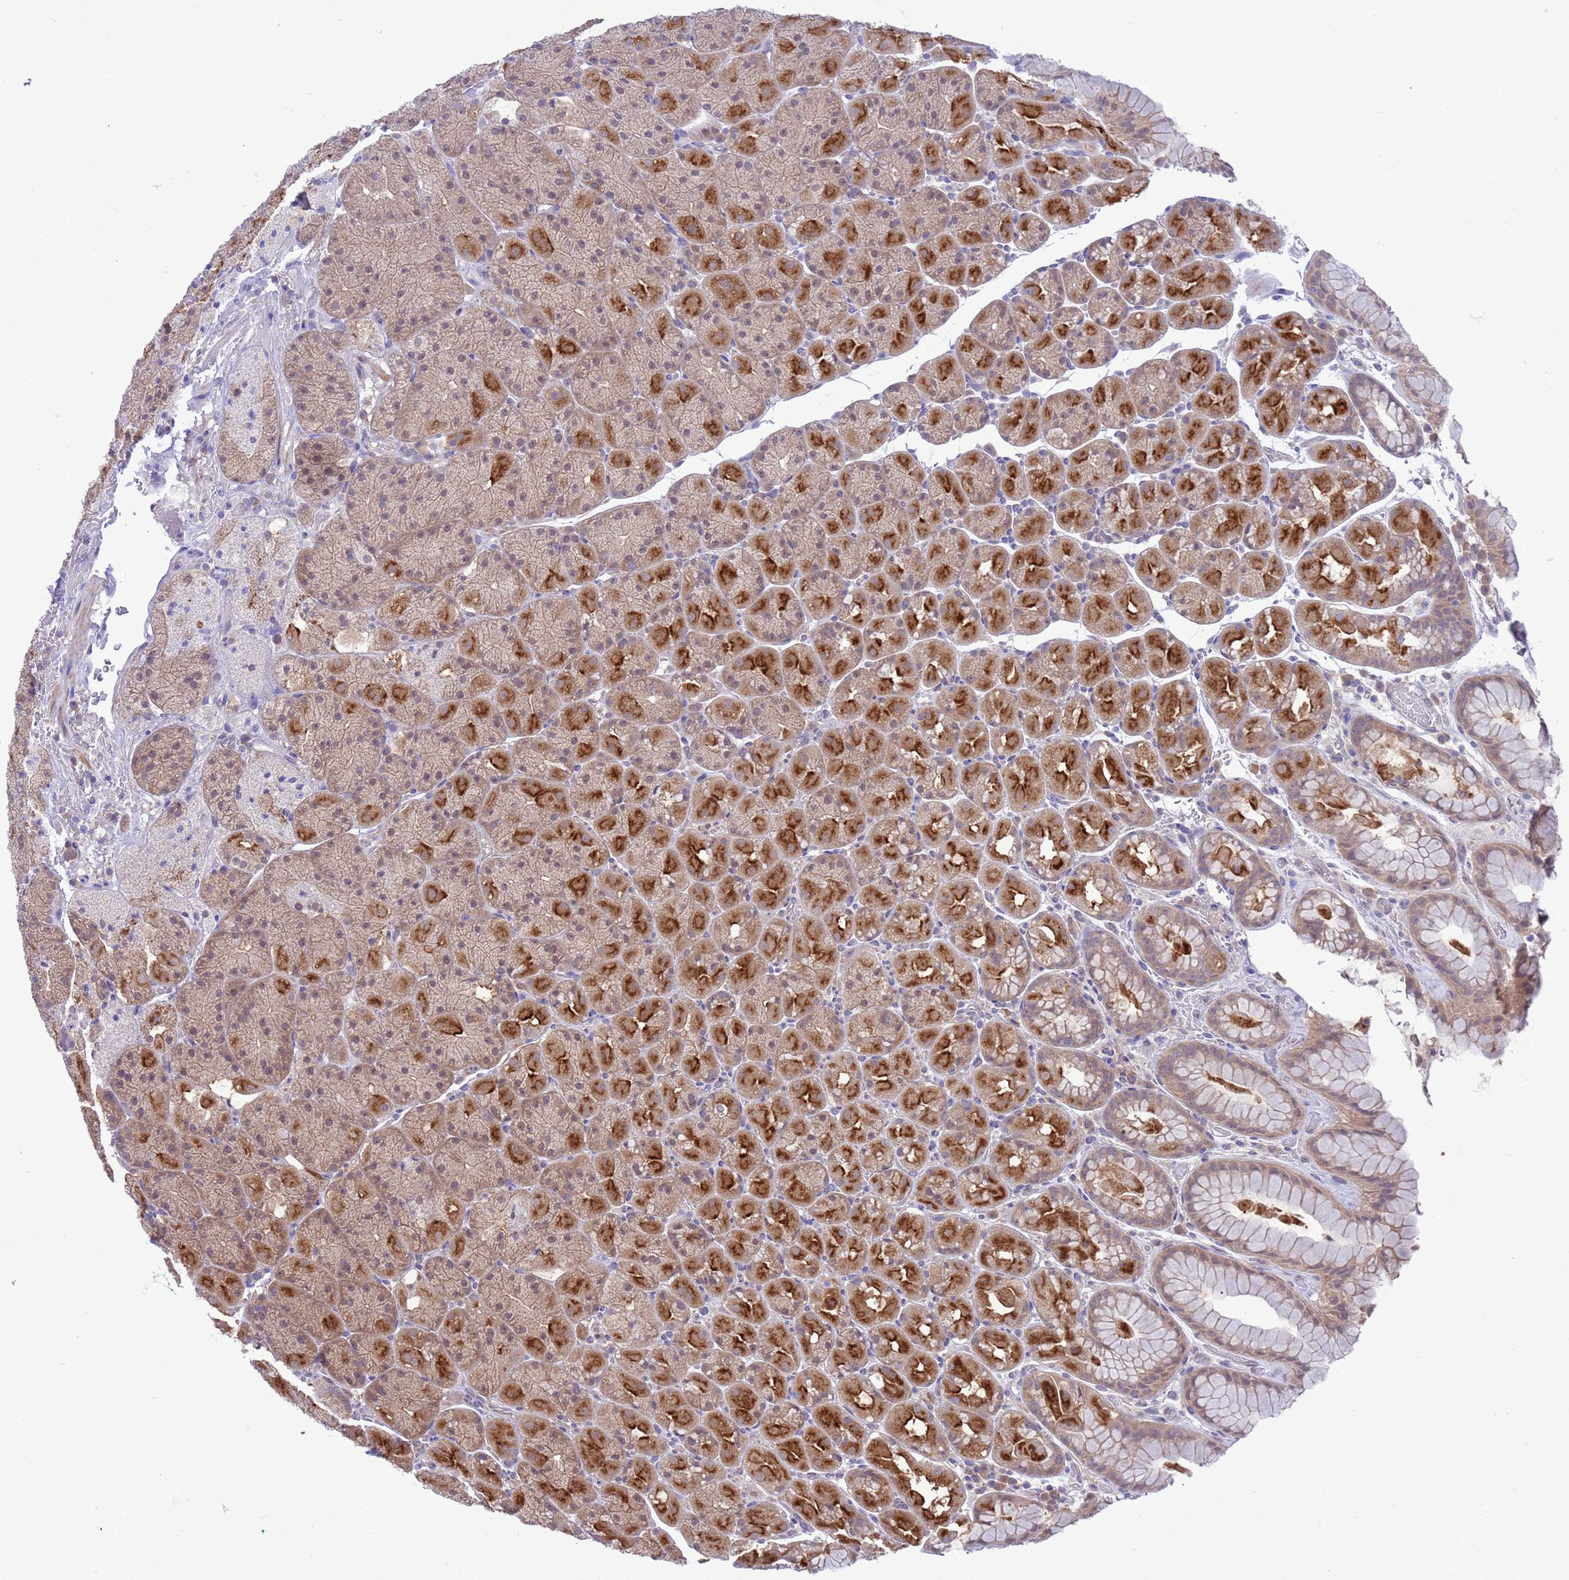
{"staining": {"intensity": "strong", "quantity": "25%-75%", "location": "cytoplasmic/membranous"}, "tissue": "stomach", "cell_type": "Glandular cells", "image_type": "normal", "snomed": [{"axis": "morphology", "description": "Normal tissue, NOS"}, {"axis": "topography", "description": "Stomach, upper"}, {"axis": "topography", "description": "Stomach, lower"}], "caption": "High-magnification brightfield microscopy of normal stomach stained with DAB (3,3'-diaminobenzidine) (brown) and counterstained with hematoxylin (blue). glandular cells exhibit strong cytoplasmic/membranous expression is present in about25%-75% of cells. The staining was performed using DAB (3,3'-diaminobenzidine) to visualize the protein expression in brown, while the nuclei were stained in blue with hematoxylin (Magnification: 20x).", "gene": "ZNF461", "patient": {"sex": "male", "age": 67}}